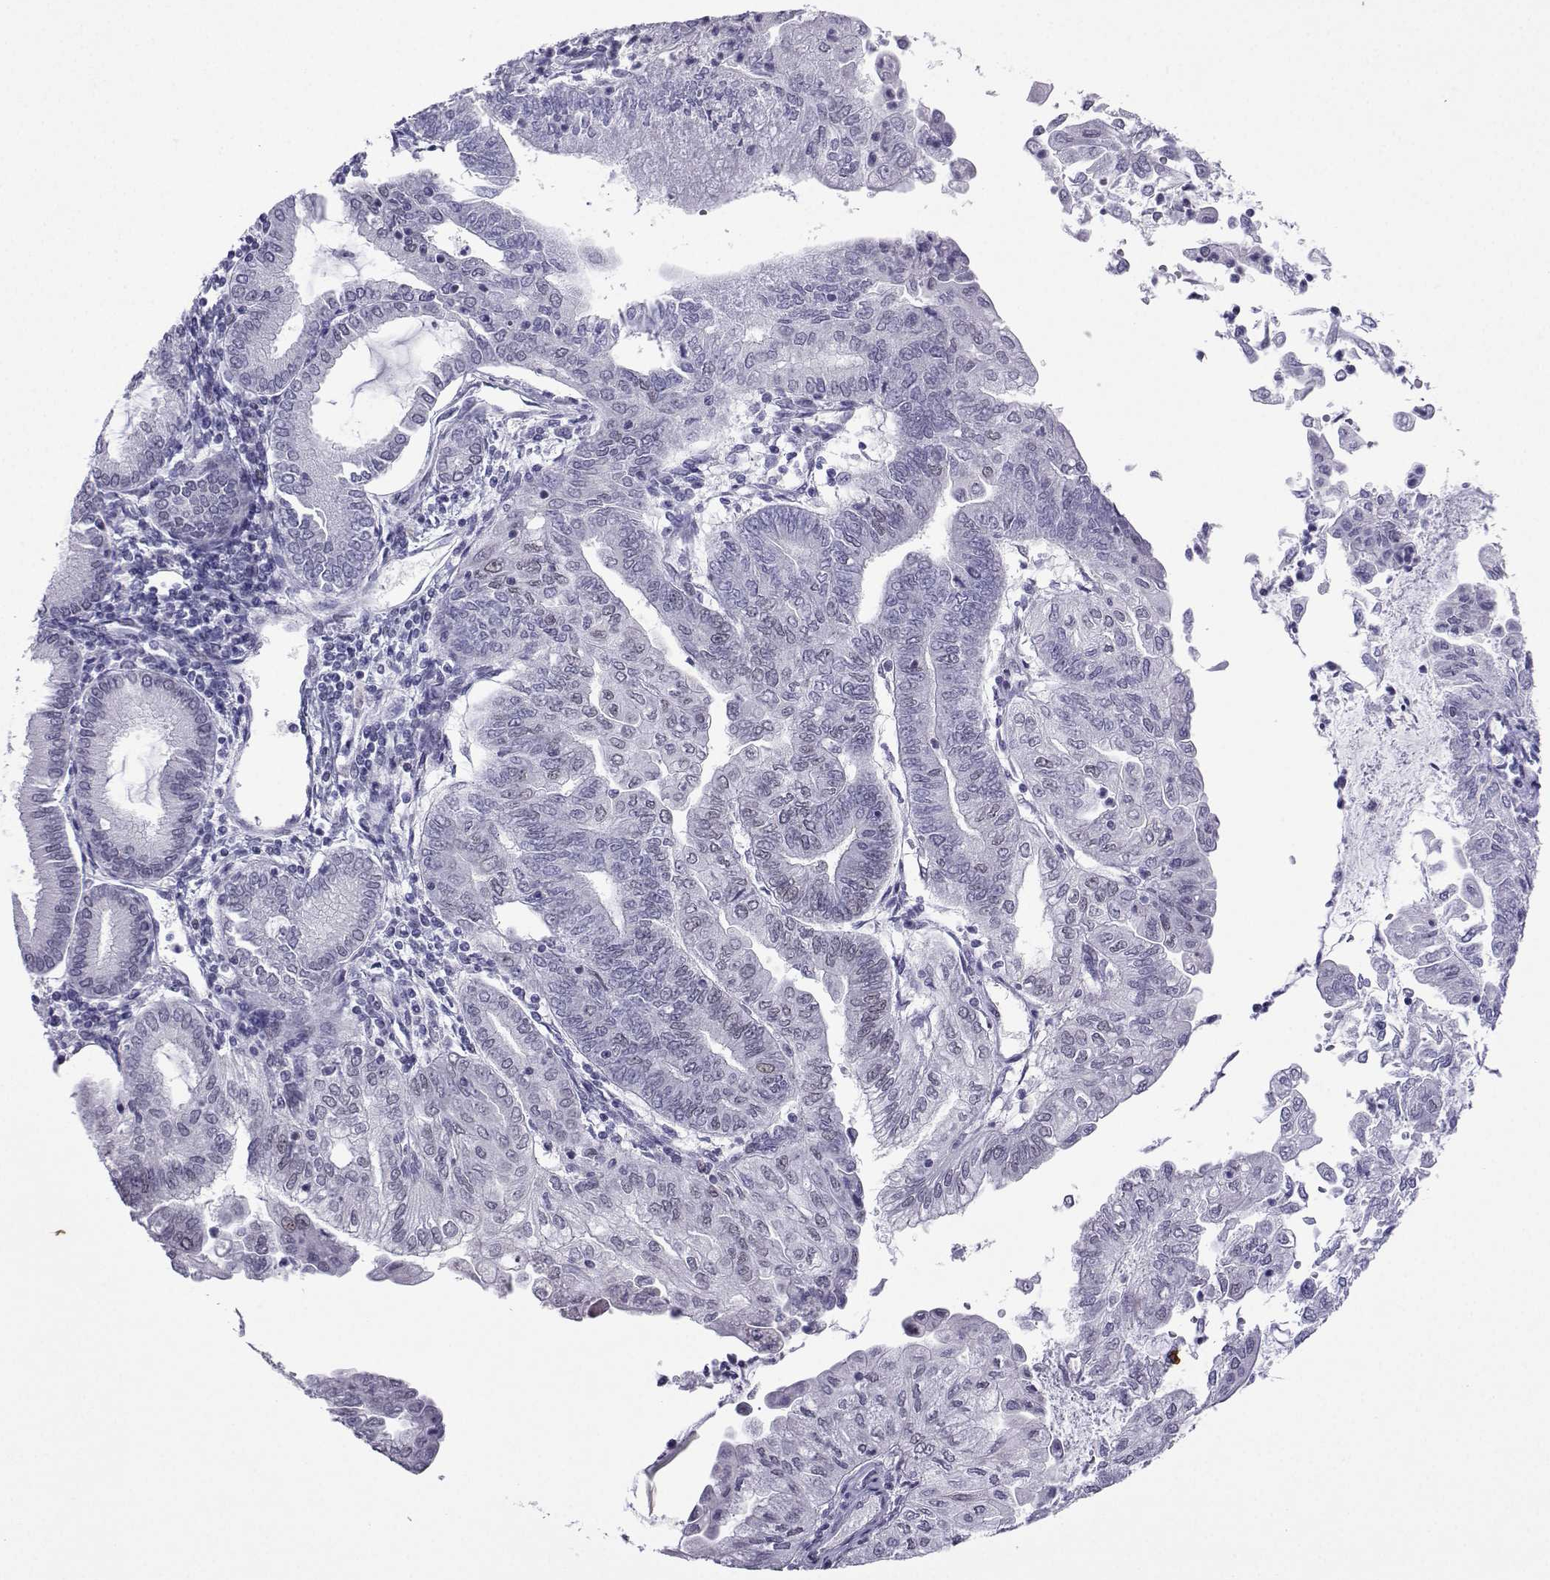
{"staining": {"intensity": "negative", "quantity": "none", "location": "none"}, "tissue": "endometrial cancer", "cell_type": "Tumor cells", "image_type": "cancer", "snomed": [{"axis": "morphology", "description": "Adenocarcinoma, NOS"}, {"axis": "topography", "description": "Endometrium"}], "caption": "Tumor cells show no significant expression in endometrial cancer.", "gene": "LORICRIN", "patient": {"sex": "female", "age": 55}}